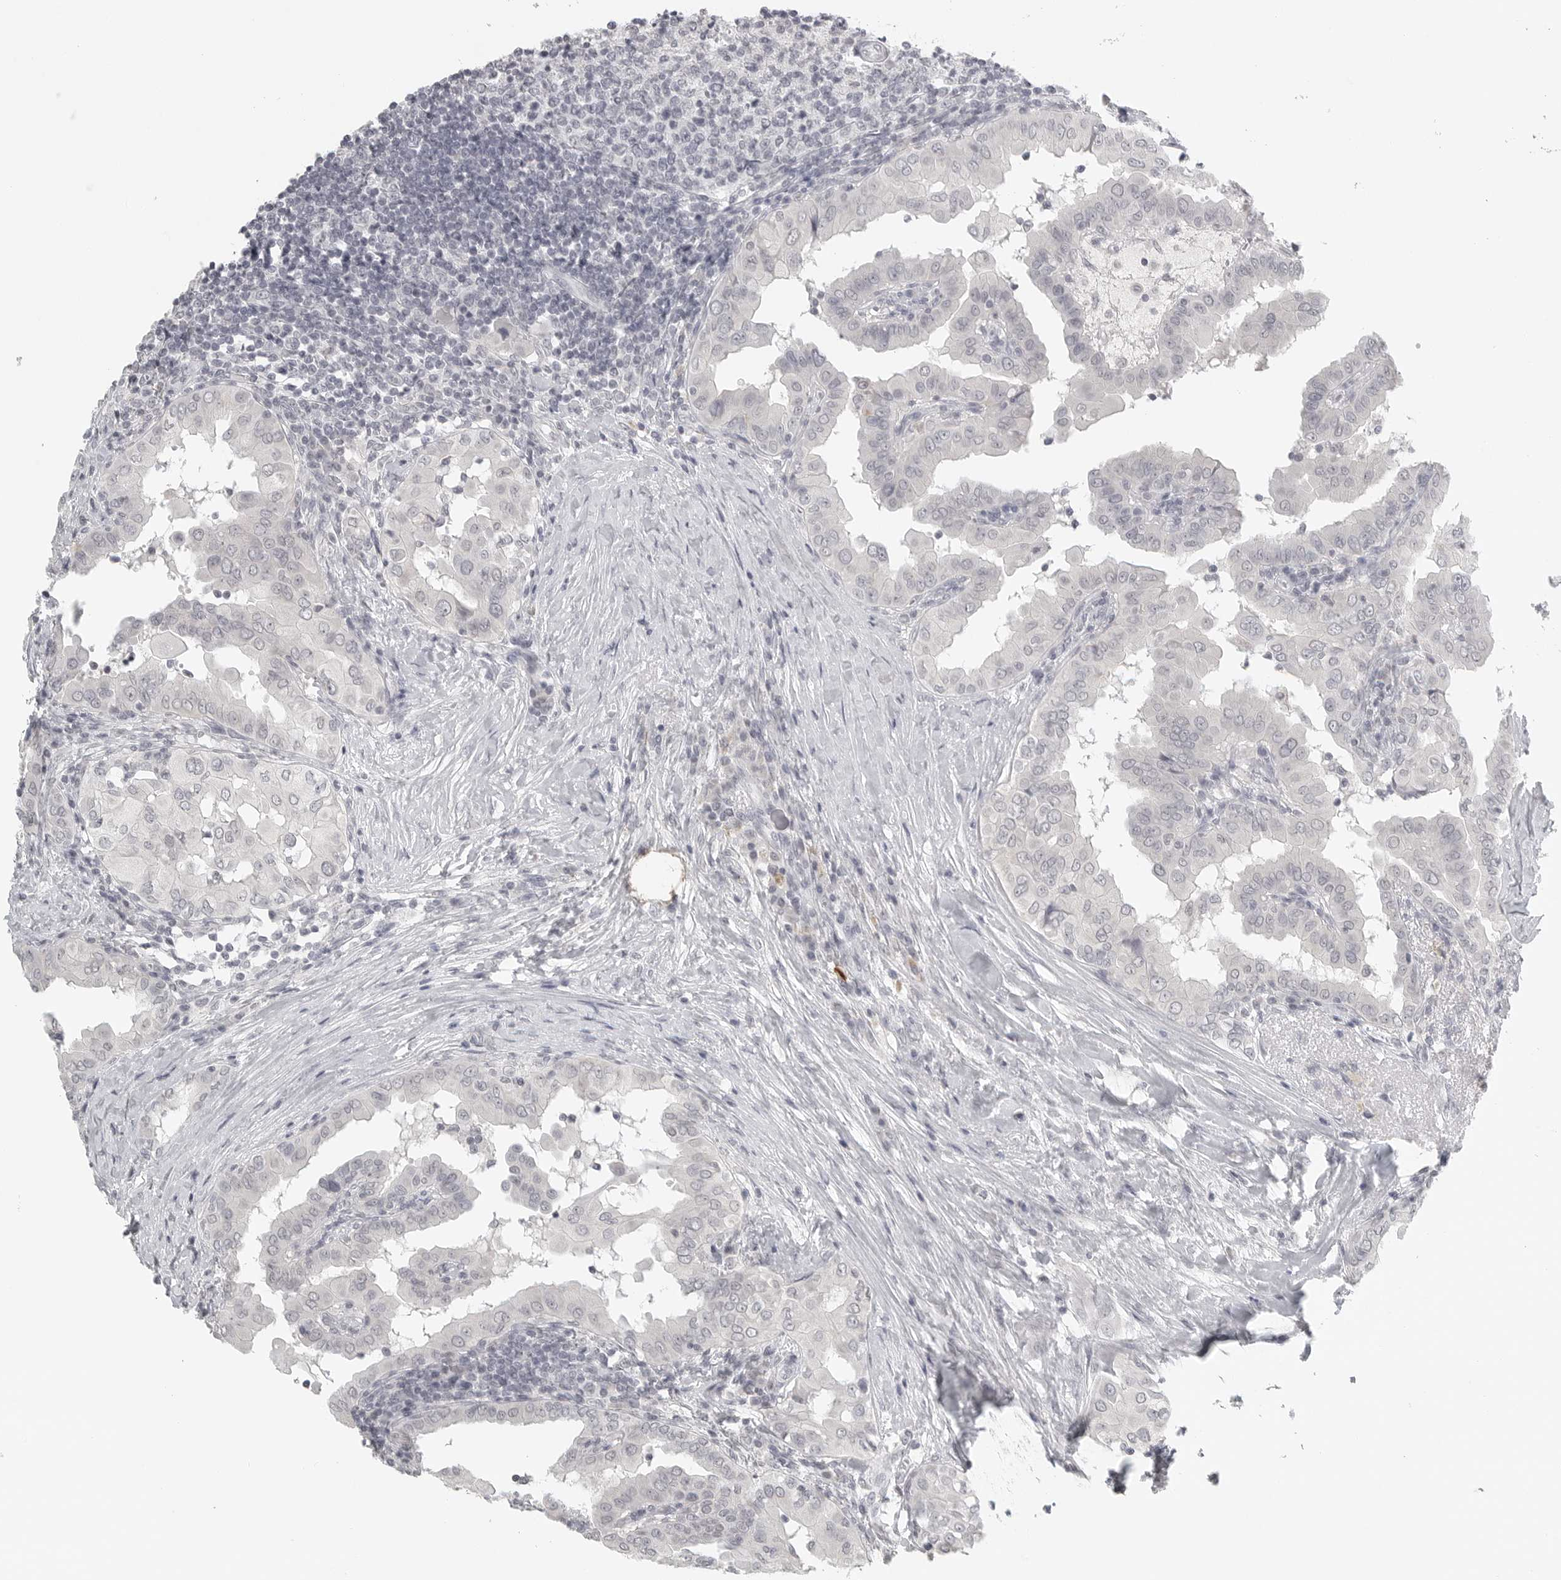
{"staining": {"intensity": "weak", "quantity": "<25%", "location": "nuclear"}, "tissue": "thyroid cancer", "cell_type": "Tumor cells", "image_type": "cancer", "snomed": [{"axis": "morphology", "description": "Papillary adenocarcinoma, NOS"}, {"axis": "topography", "description": "Thyroid gland"}], "caption": "DAB (3,3'-diaminobenzidine) immunohistochemical staining of thyroid cancer (papillary adenocarcinoma) demonstrates no significant positivity in tumor cells.", "gene": "BPIFA1", "patient": {"sex": "male", "age": 33}}